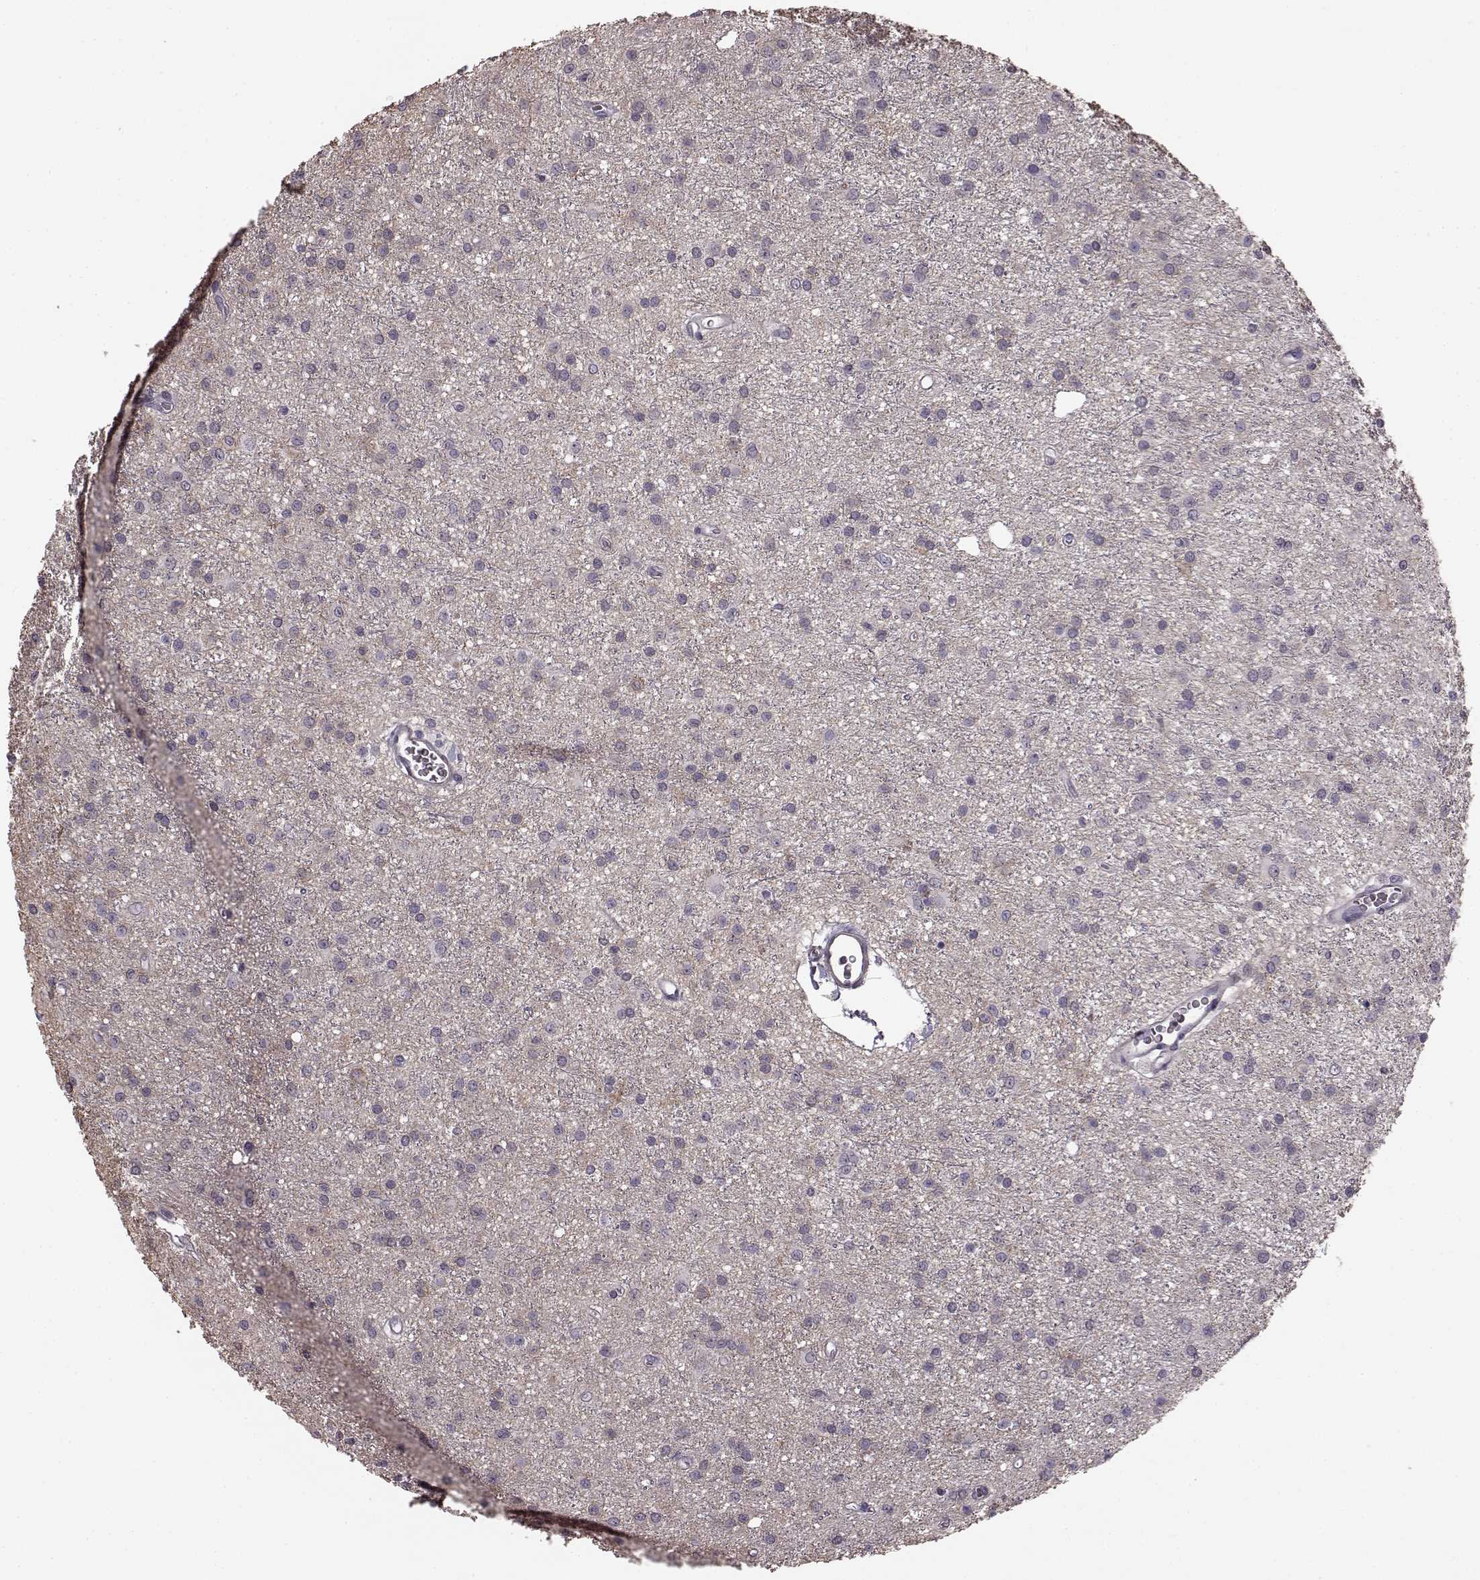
{"staining": {"intensity": "negative", "quantity": "none", "location": "none"}, "tissue": "glioma", "cell_type": "Tumor cells", "image_type": "cancer", "snomed": [{"axis": "morphology", "description": "Glioma, malignant, Low grade"}, {"axis": "topography", "description": "Brain"}], "caption": "This is an immunohistochemistry micrograph of glioma. There is no expression in tumor cells.", "gene": "SLCO3A1", "patient": {"sex": "male", "age": 27}}